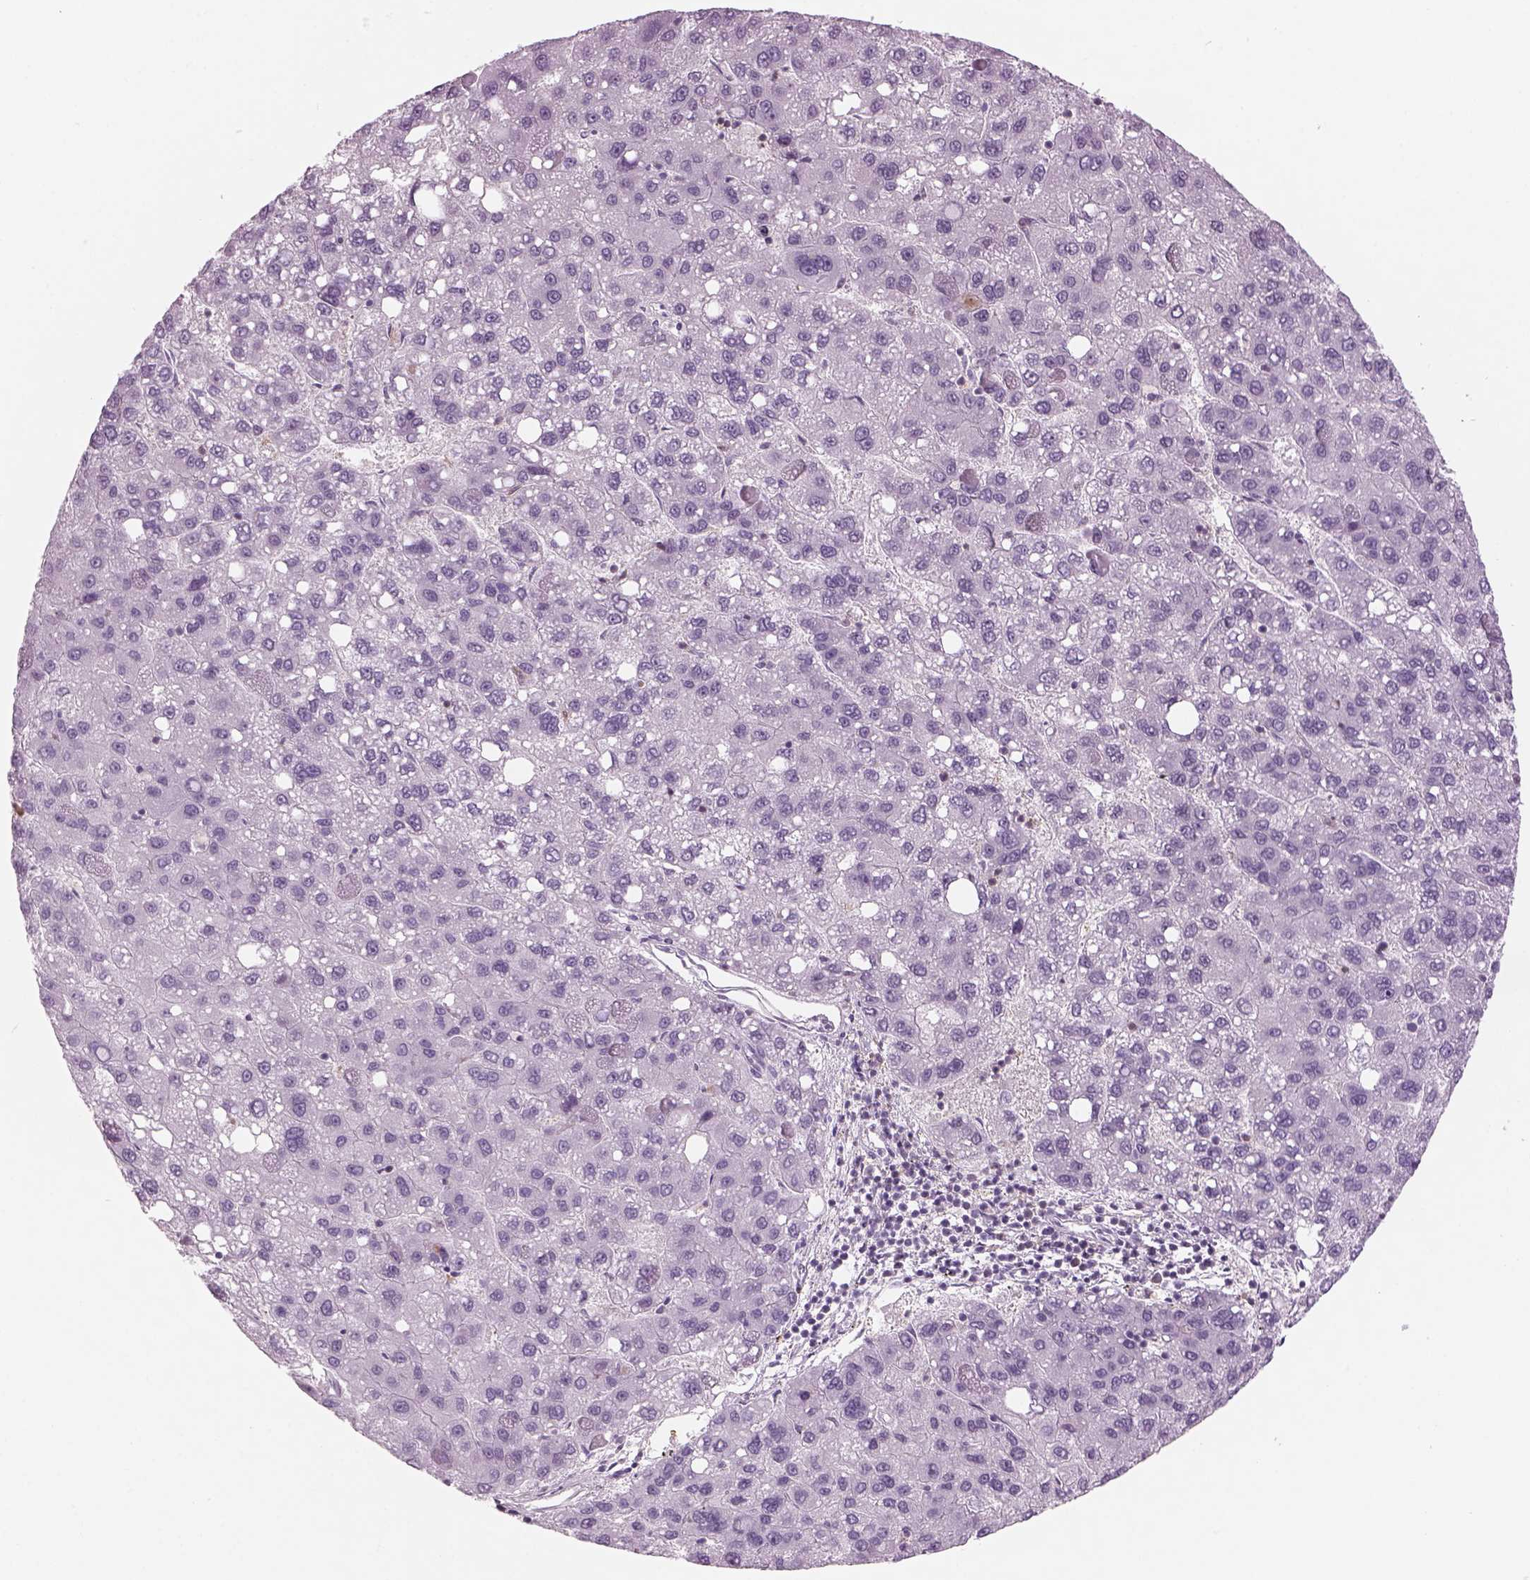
{"staining": {"intensity": "negative", "quantity": "none", "location": "none"}, "tissue": "liver cancer", "cell_type": "Tumor cells", "image_type": "cancer", "snomed": [{"axis": "morphology", "description": "Carcinoma, Hepatocellular, NOS"}, {"axis": "topography", "description": "Liver"}], "caption": "Protein analysis of liver hepatocellular carcinoma exhibits no significant expression in tumor cells.", "gene": "SLC1A7", "patient": {"sex": "female", "age": 82}}